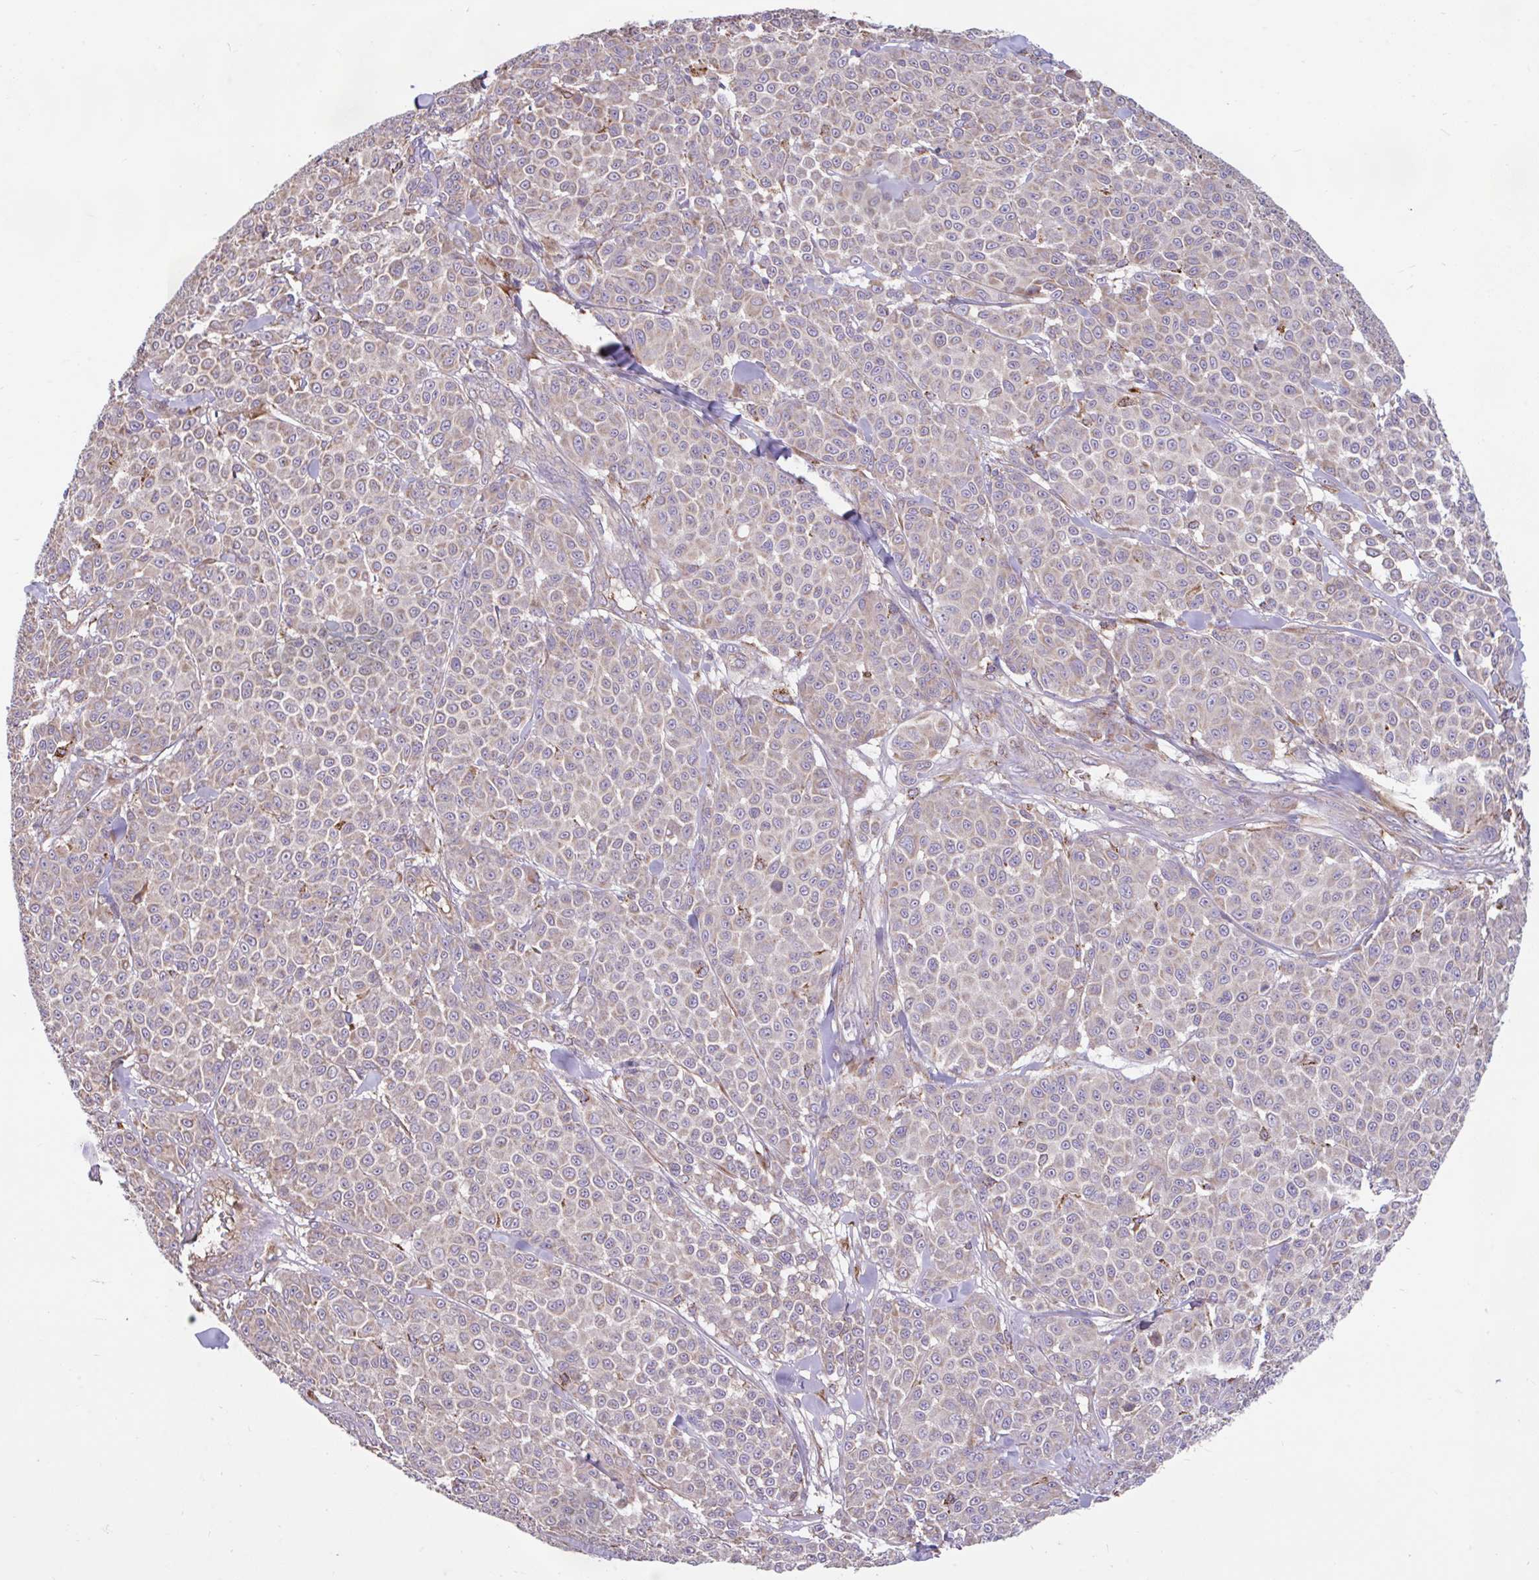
{"staining": {"intensity": "weak", "quantity": "<25%", "location": "cytoplasmic/membranous"}, "tissue": "melanoma", "cell_type": "Tumor cells", "image_type": "cancer", "snomed": [{"axis": "morphology", "description": "Malignant melanoma, NOS"}, {"axis": "topography", "description": "Skin"}], "caption": "Immunohistochemistry (IHC) micrograph of neoplastic tissue: melanoma stained with DAB (3,3'-diaminobenzidine) reveals no significant protein staining in tumor cells.", "gene": "RALBP1", "patient": {"sex": "male", "age": 46}}